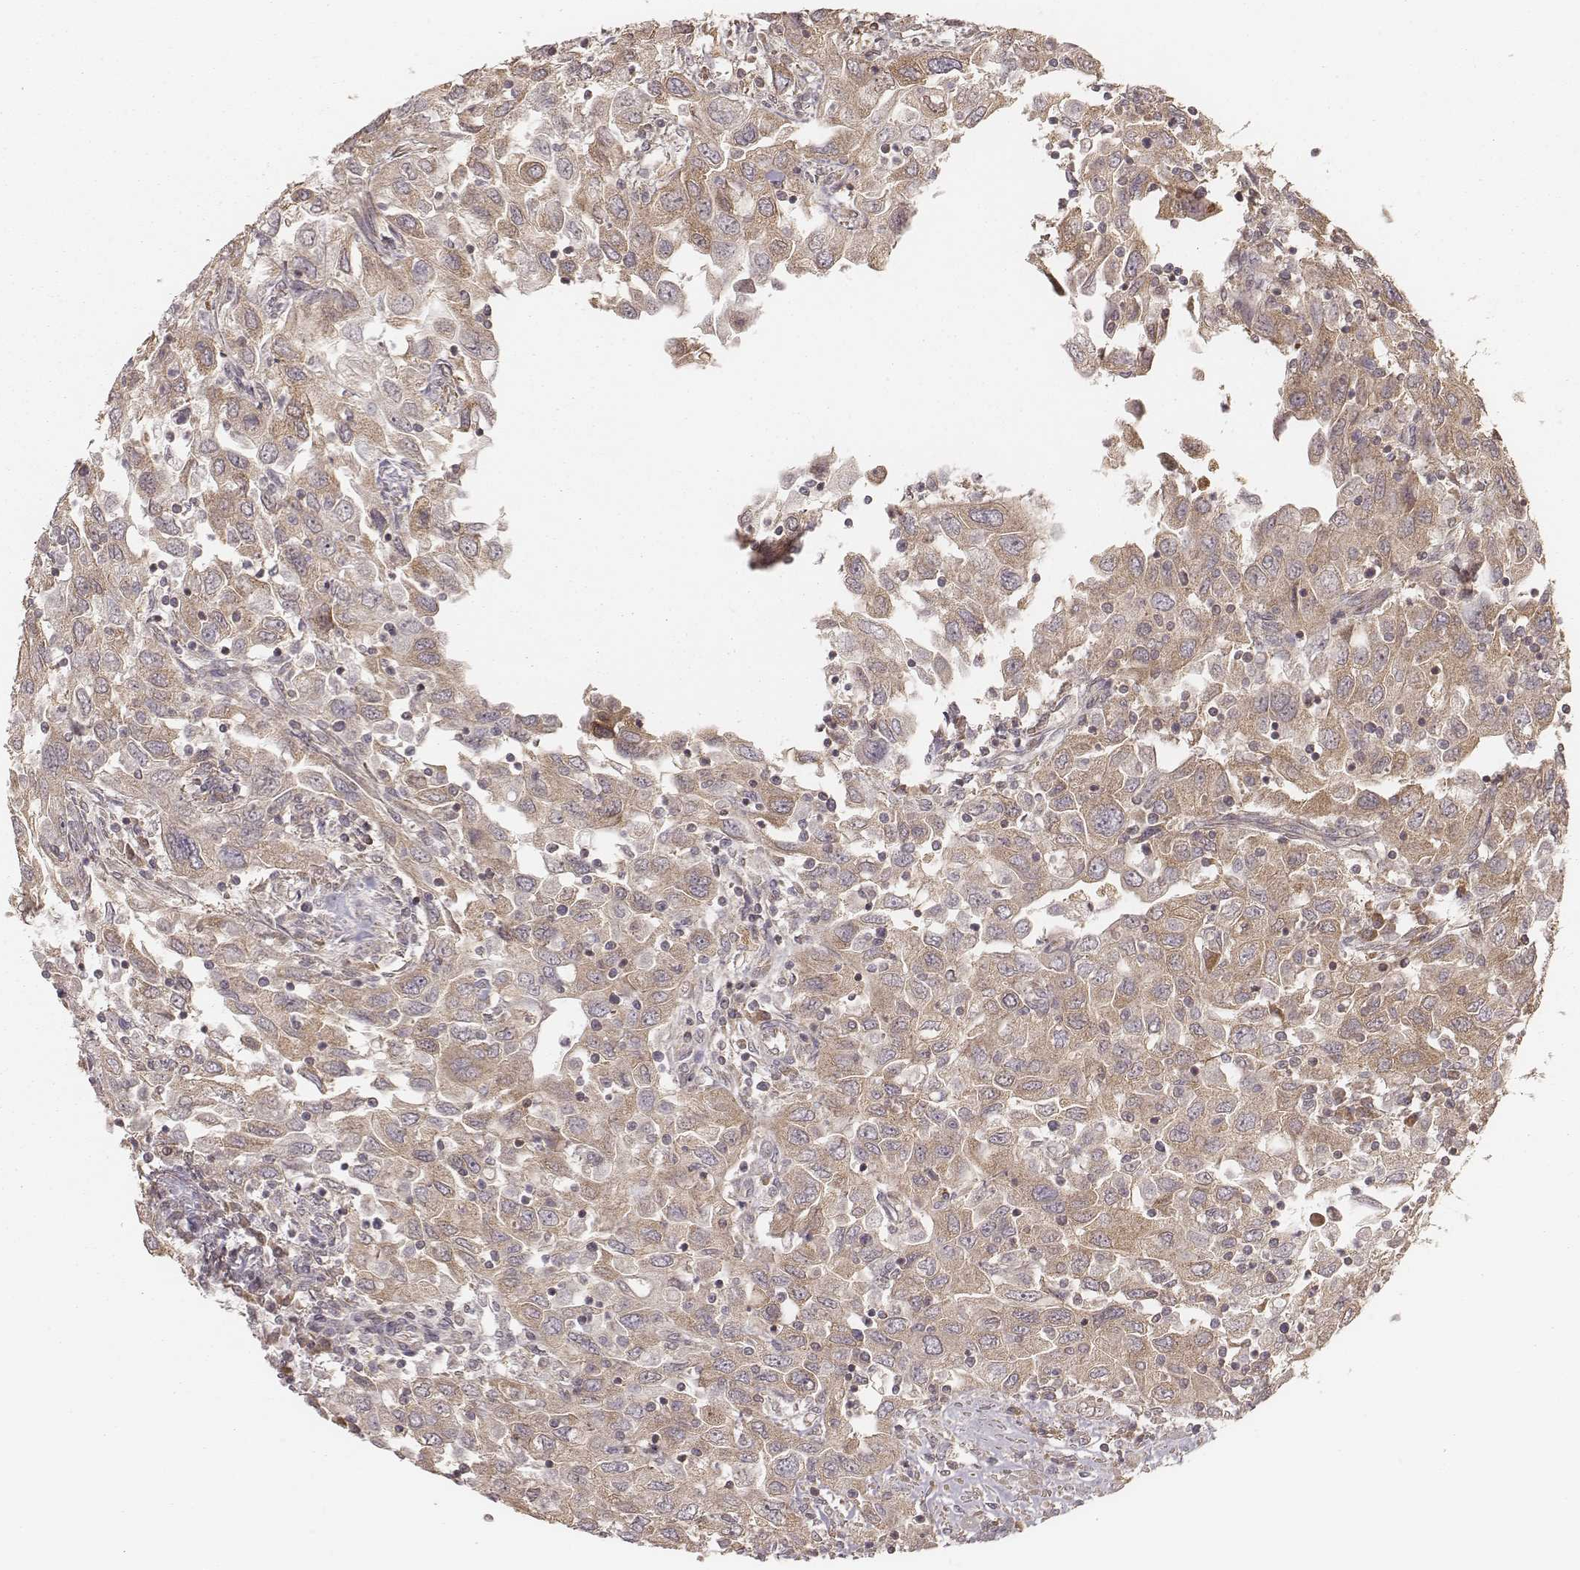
{"staining": {"intensity": "moderate", "quantity": ">75%", "location": "cytoplasmic/membranous"}, "tissue": "urothelial cancer", "cell_type": "Tumor cells", "image_type": "cancer", "snomed": [{"axis": "morphology", "description": "Urothelial carcinoma, High grade"}, {"axis": "topography", "description": "Urinary bladder"}], "caption": "This photomicrograph displays urothelial cancer stained with IHC to label a protein in brown. The cytoplasmic/membranous of tumor cells show moderate positivity for the protein. Nuclei are counter-stained blue.", "gene": "CARS1", "patient": {"sex": "male", "age": 76}}